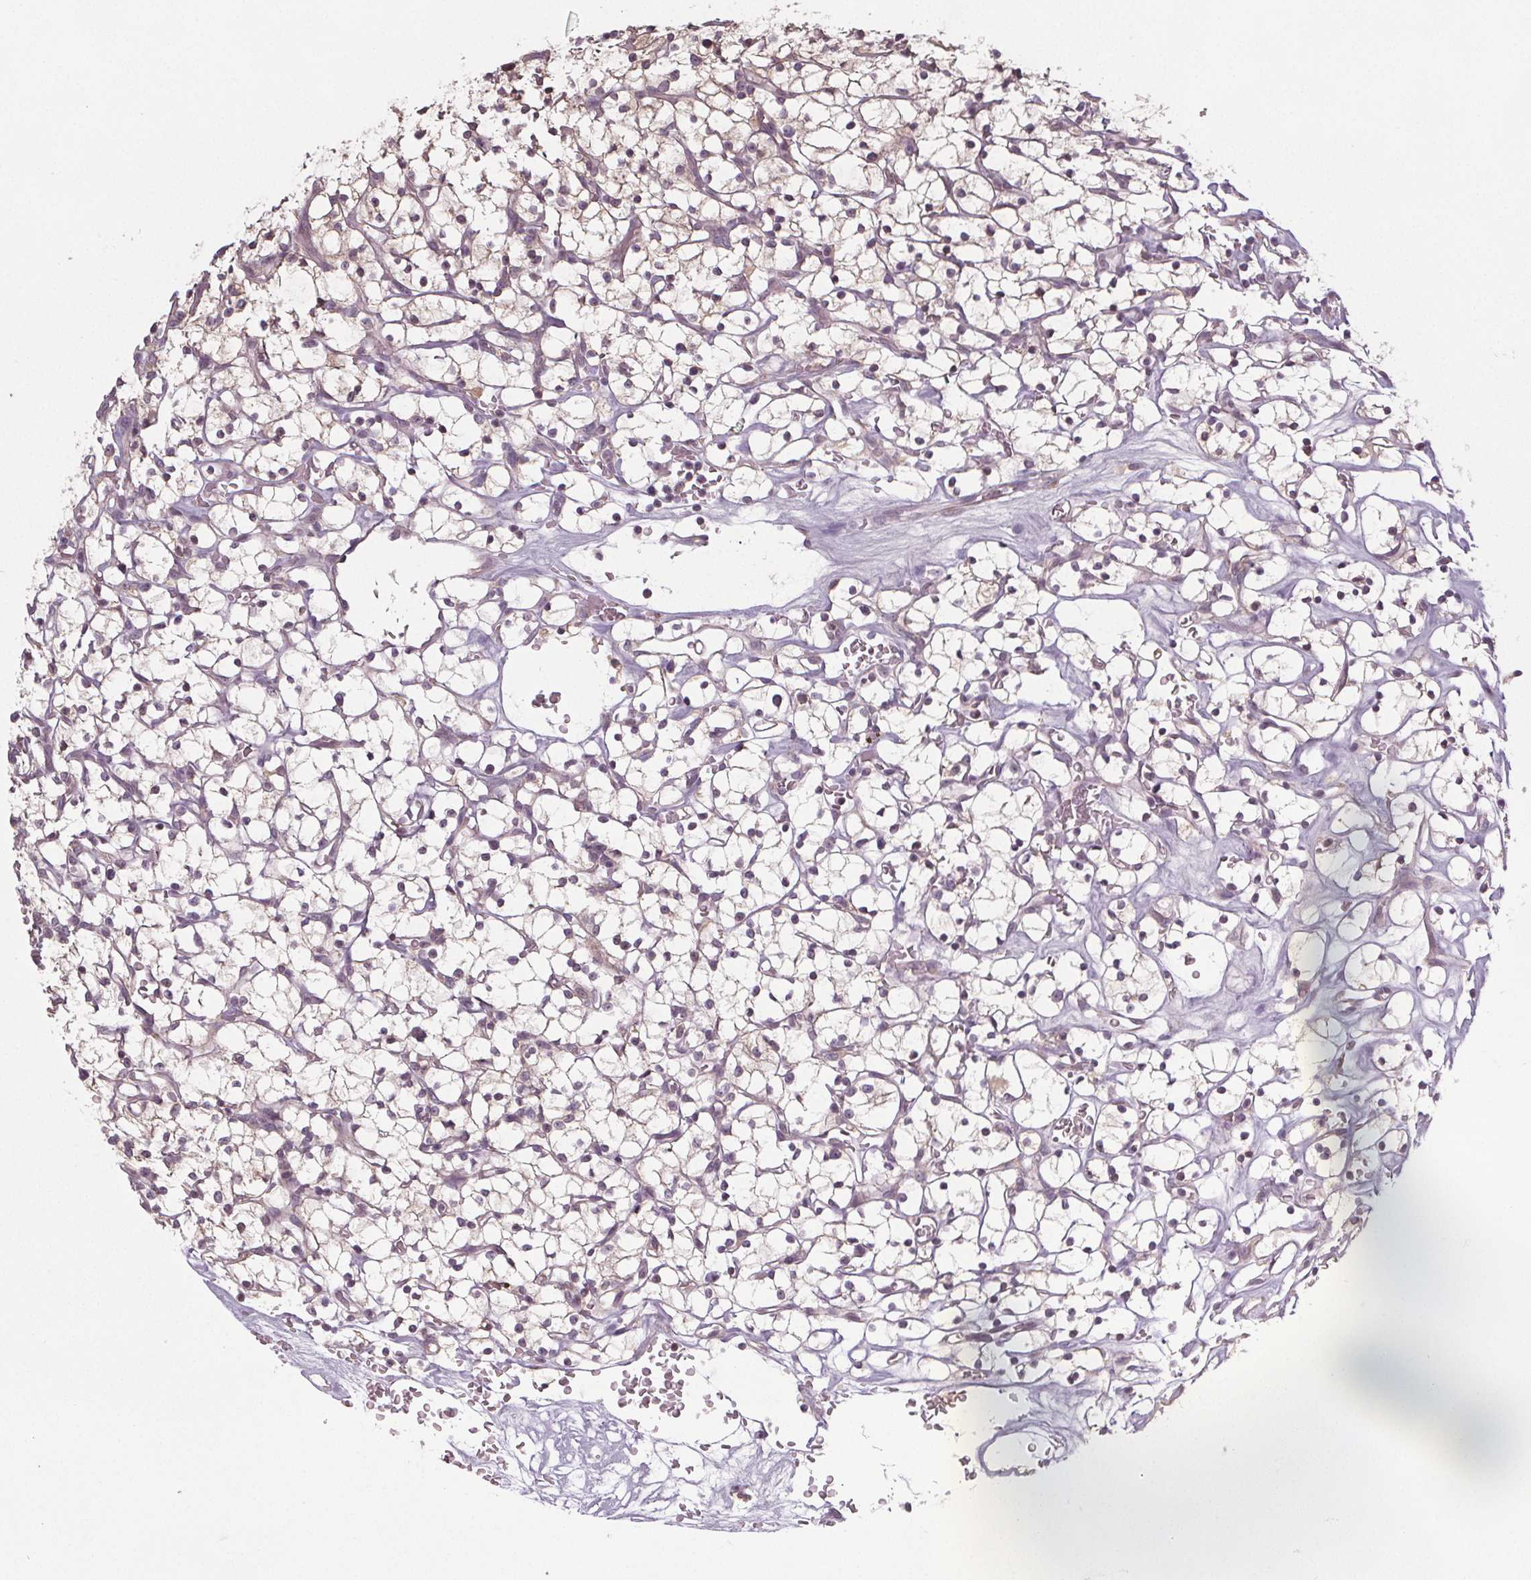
{"staining": {"intensity": "negative", "quantity": "none", "location": "none"}, "tissue": "renal cancer", "cell_type": "Tumor cells", "image_type": "cancer", "snomed": [{"axis": "morphology", "description": "Adenocarcinoma, NOS"}, {"axis": "topography", "description": "Kidney"}], "caption": "DAB (3,3'-diaminobenzidine) immunohistochemical staining of human renal adenocarcinoma displays no significant staining in tumor cells.", "gene": "SLC26A2", "patient": {"sex": "female", "age": 64}}